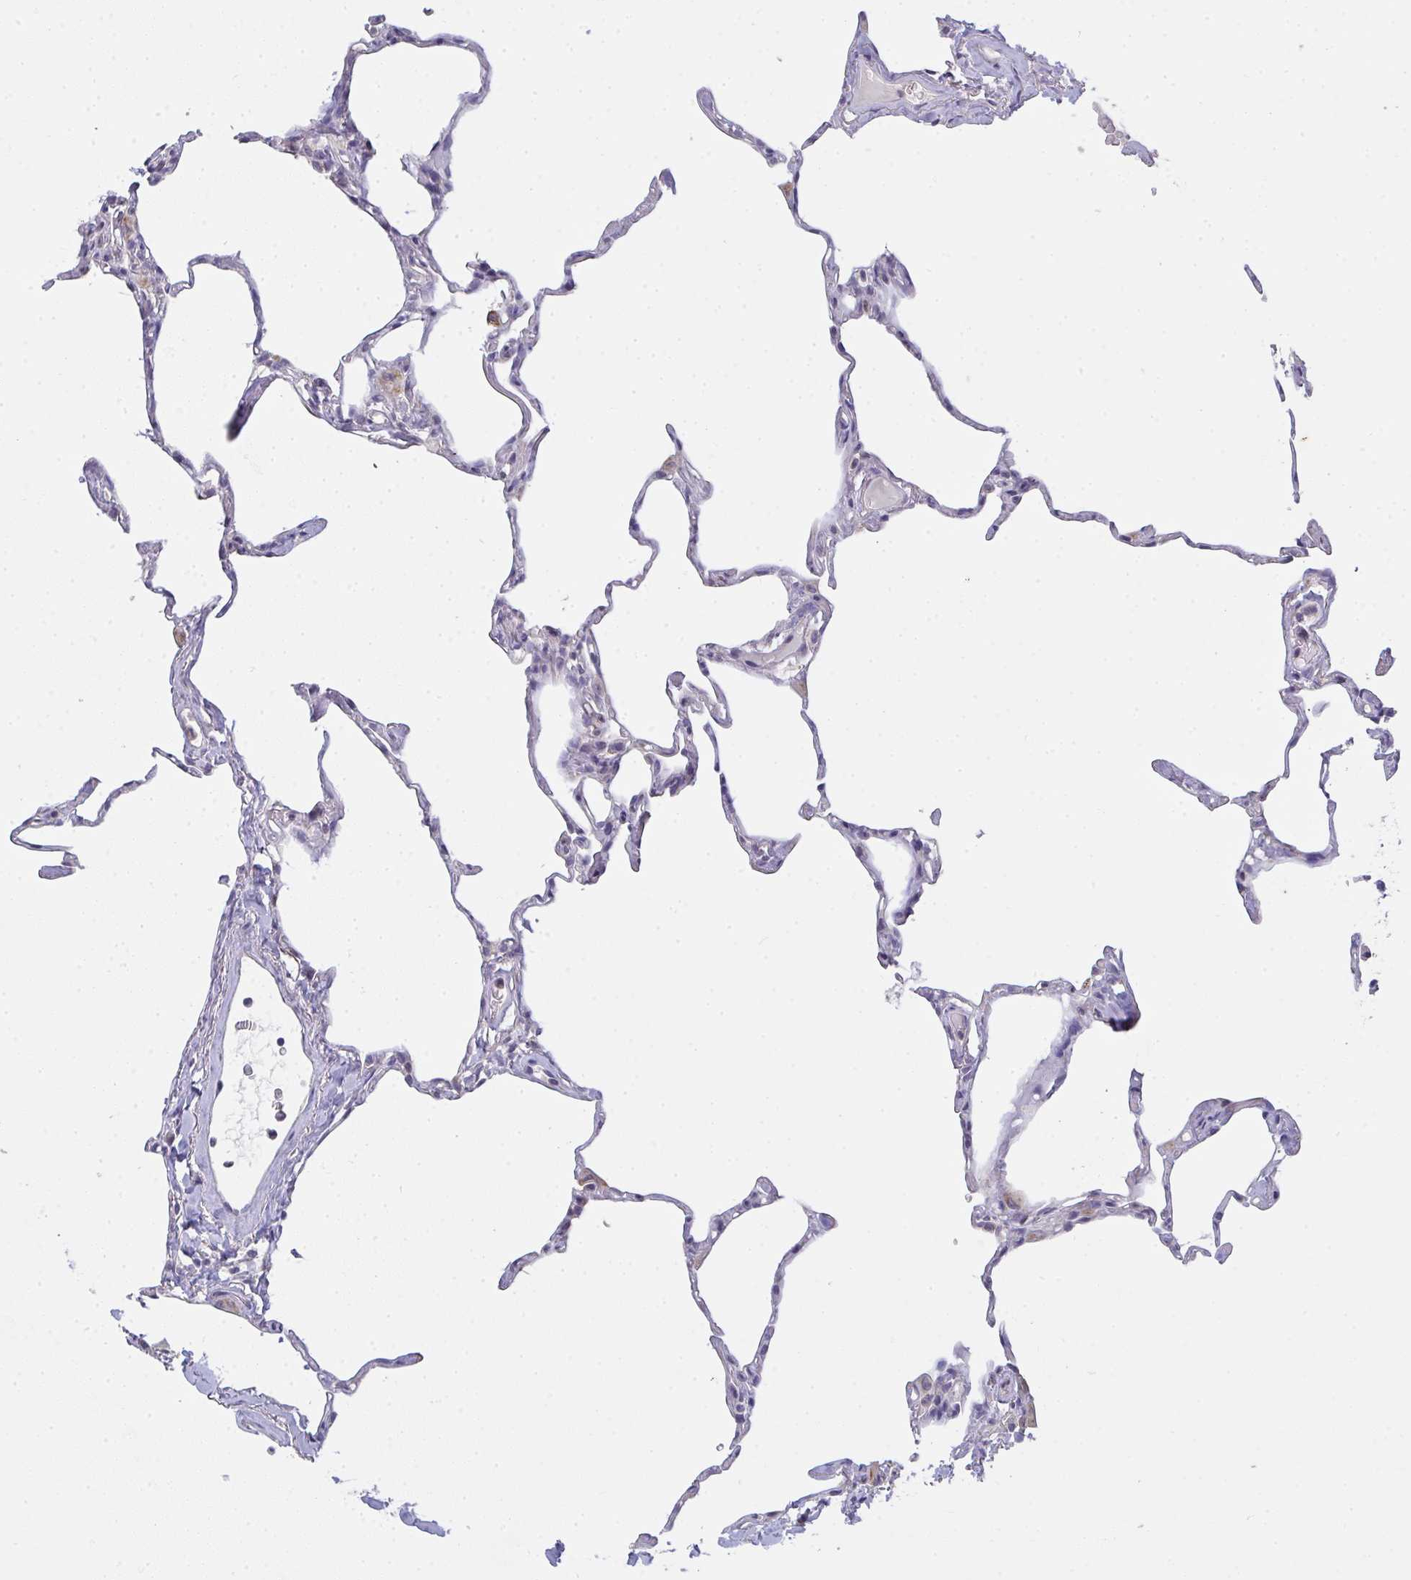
{"staining": {"intensity": "negative", "quantity": "none", "location": "none"}, "tissue": "lung", "cell_type": "Alveolar cells", "image_type": "normal", "snomed": [{"axis": "morphology", "description": "Normal tissue, NOS"}, {"axis": "topography", "description": "Lung"}], "caption": "IHC photomicrograph of benign lung stained for a protein (brown), which displays no expression in alveolar cells. Nuclei are stained in blue.", "gene": "TMEM219", "patient": {"sex": "male", "age": 65}}